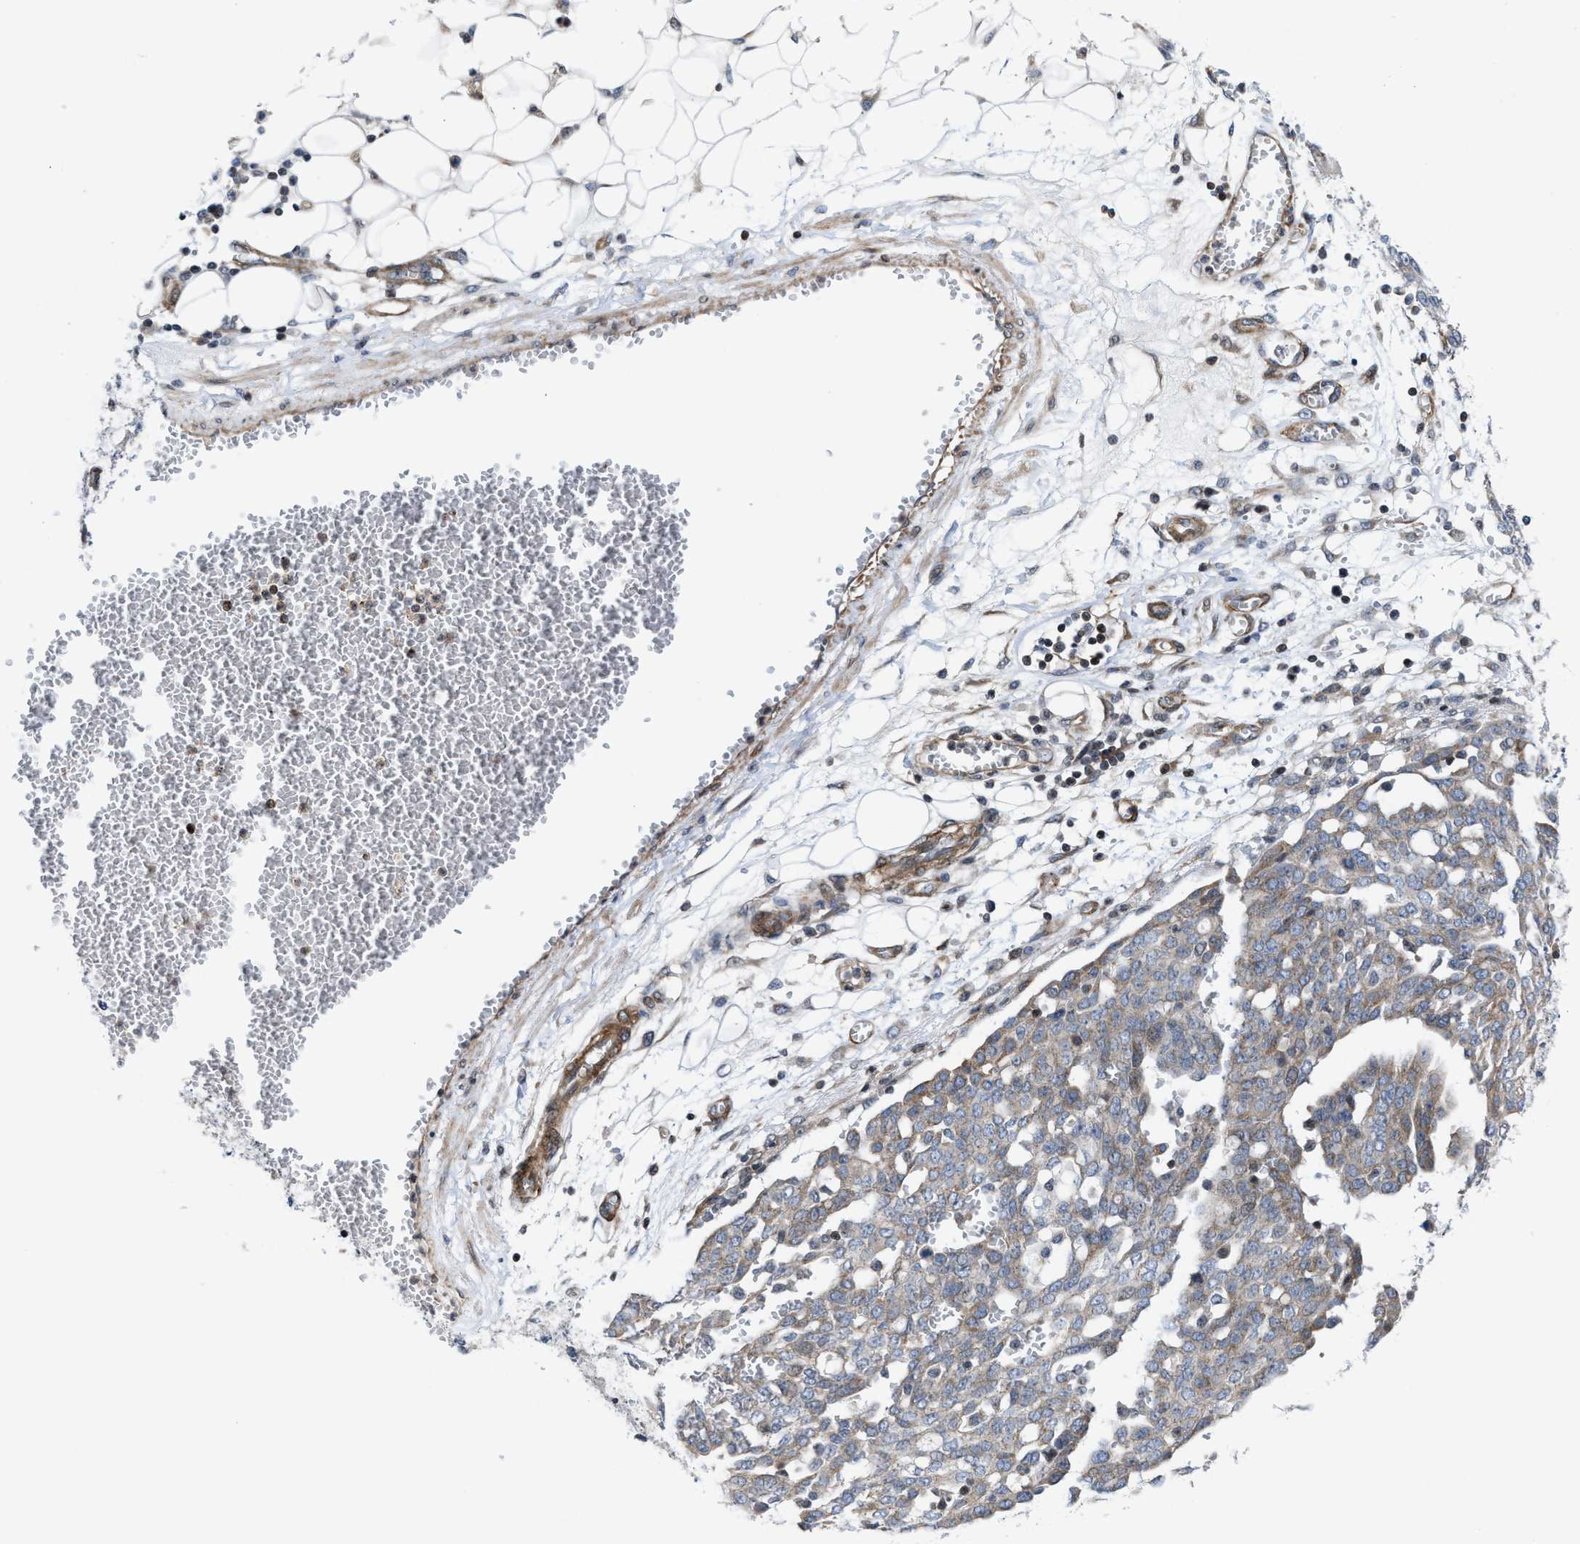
{"staining": {"intensity": "weak", "quantity": ">75%", "location": "cytoplasmic/membranous"}, "tissue": "ovarian cancer", "cell_type": "Tumor cells", "image_type": "cancer", "snomed": [{"axis": "morphology", "description": "Cystadenocarcinoma, serous, NOS"}, {"axis": "topography", "description": "Soft tissue"}, {"axis": "topography", "description": "Ovary"}], "caption": "Ovarian cancer stained with IHC displays weak cytoplasmic/membranous staining in about >75% of tumor cells.", "gene": "TGFB1I1", "patient": {"sex": "female", "age": 57}}